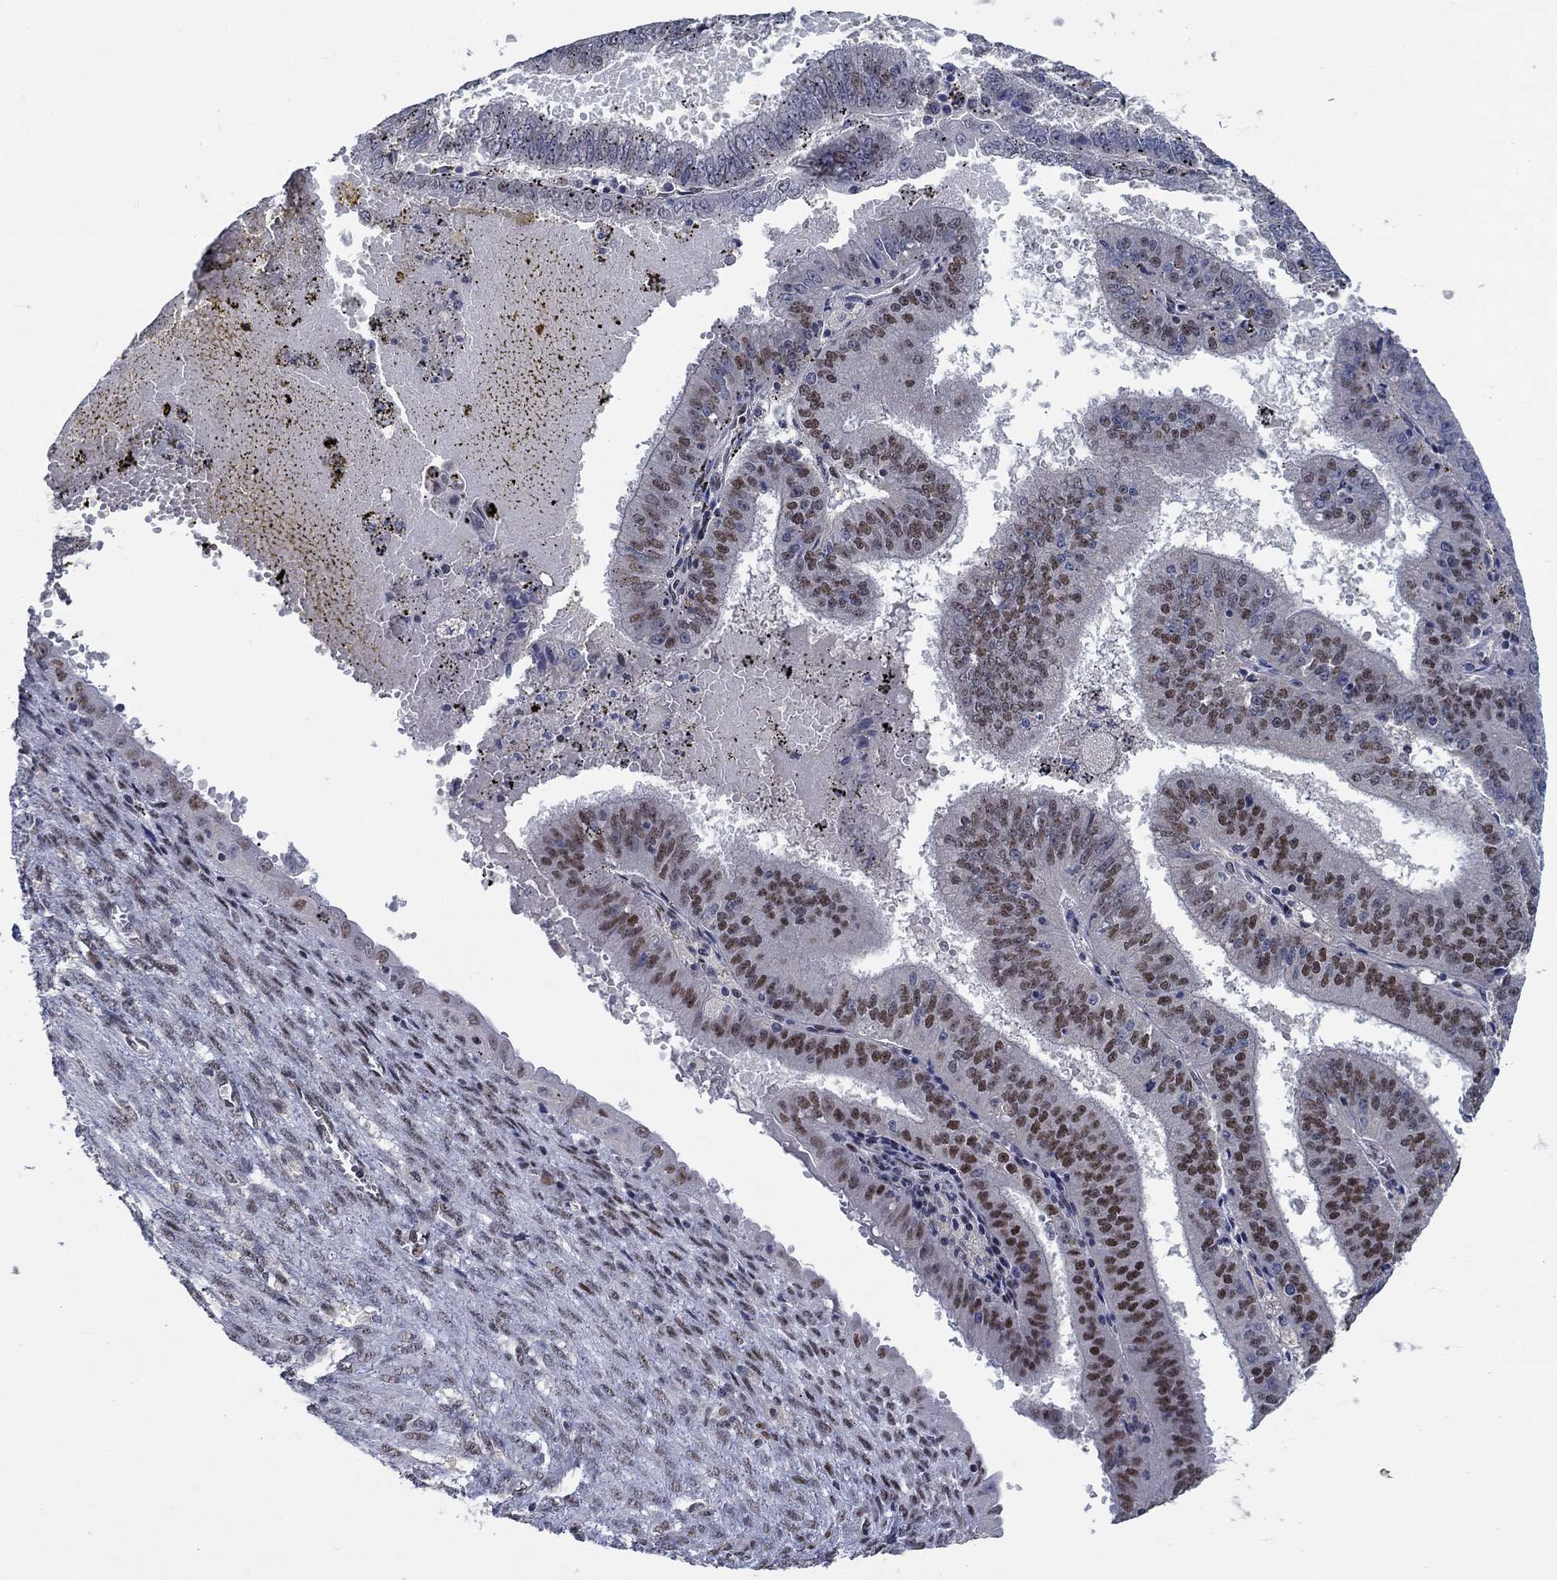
{"staining": {"intensity": "strong", "quantity": "<25%", "location": "nuclear"}, "tissue": "endometrial cancer", "cell_type": "Tumor cells", "image_type": "cancer", "snomed": [{"axis": "morphology", "description": "Adenocarcinoma, NOS"}, {"axis": "topography", "description": "Endometrium"}], "caption": "A histopathology image of human endometrial adenocarcinoma stained for a protein reveals strong nuclear brown staining in tumor cells. (Stains: DAB (3,3'-diaminobenzidine) in brown, nuclei in blue, Microscopy: brightfield microscopy at high magnification).", "gene": "HTN1", "patient": {"sex": "female", "age": 66}}